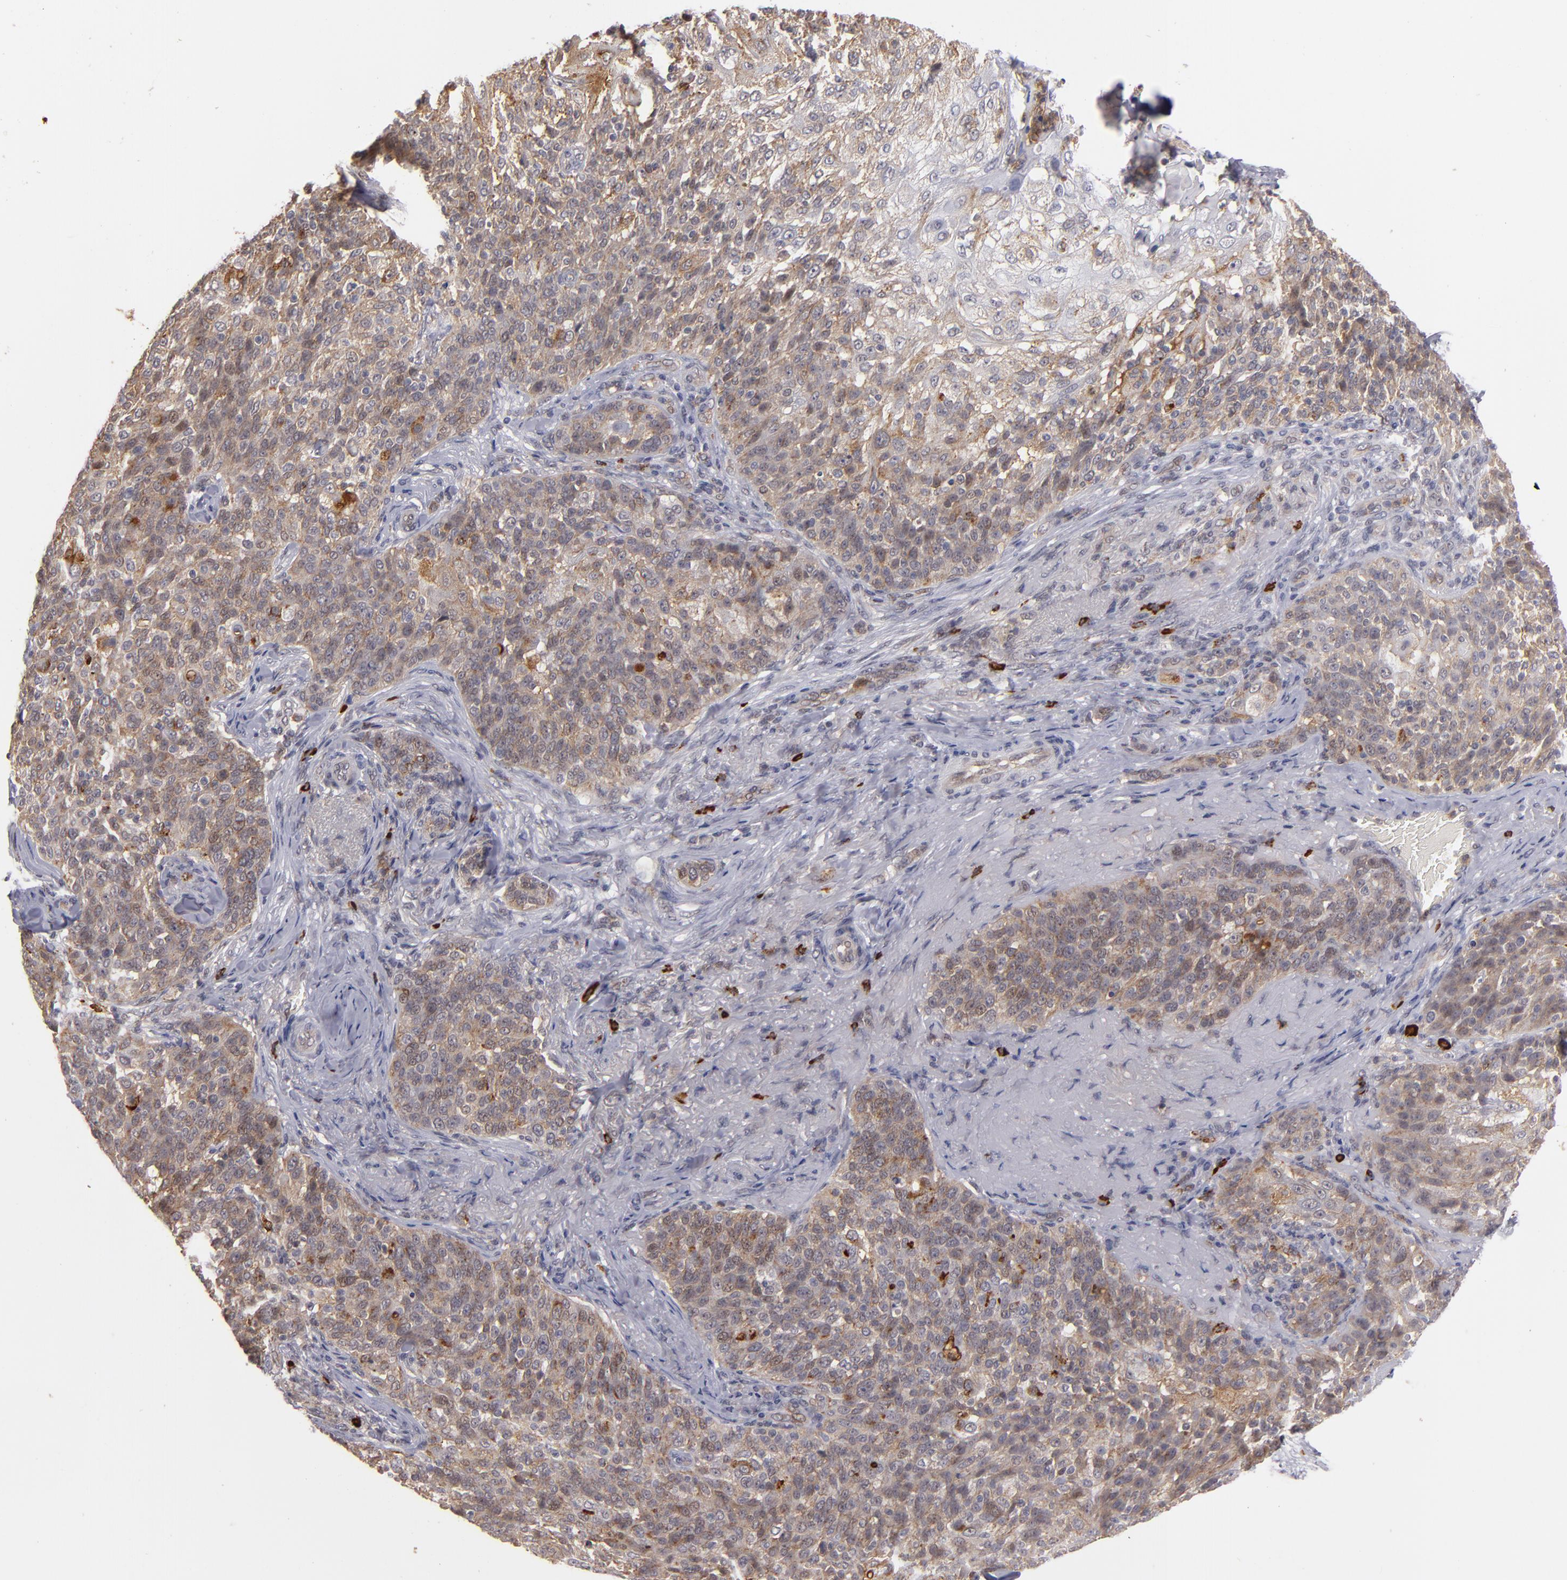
{"staining": {"intensity": "moderate", "quantity": ">75%", "location": "cytoplasmic/membranous"}, "tissue": "skin cancer", "cell_type": "Tumor cells", "image_type": "cancer", "snomed": [{"axis": "morphology", "description": "Normal tissue, NOS"}, {"axis": "morphology", "description": "Squamous cell carcinoma, NOS"}, {"axis": "topography", "description": "Skin"}], "caption": "An immunohistochemistry histopathology image of tumor tissue is shown. Protein staining in brown shows moderate cytoplasmic/membranous positivity in skin cancer within tumor cells.", "gene": "STX3", "patient": {"sex": "female", "age": 83}}